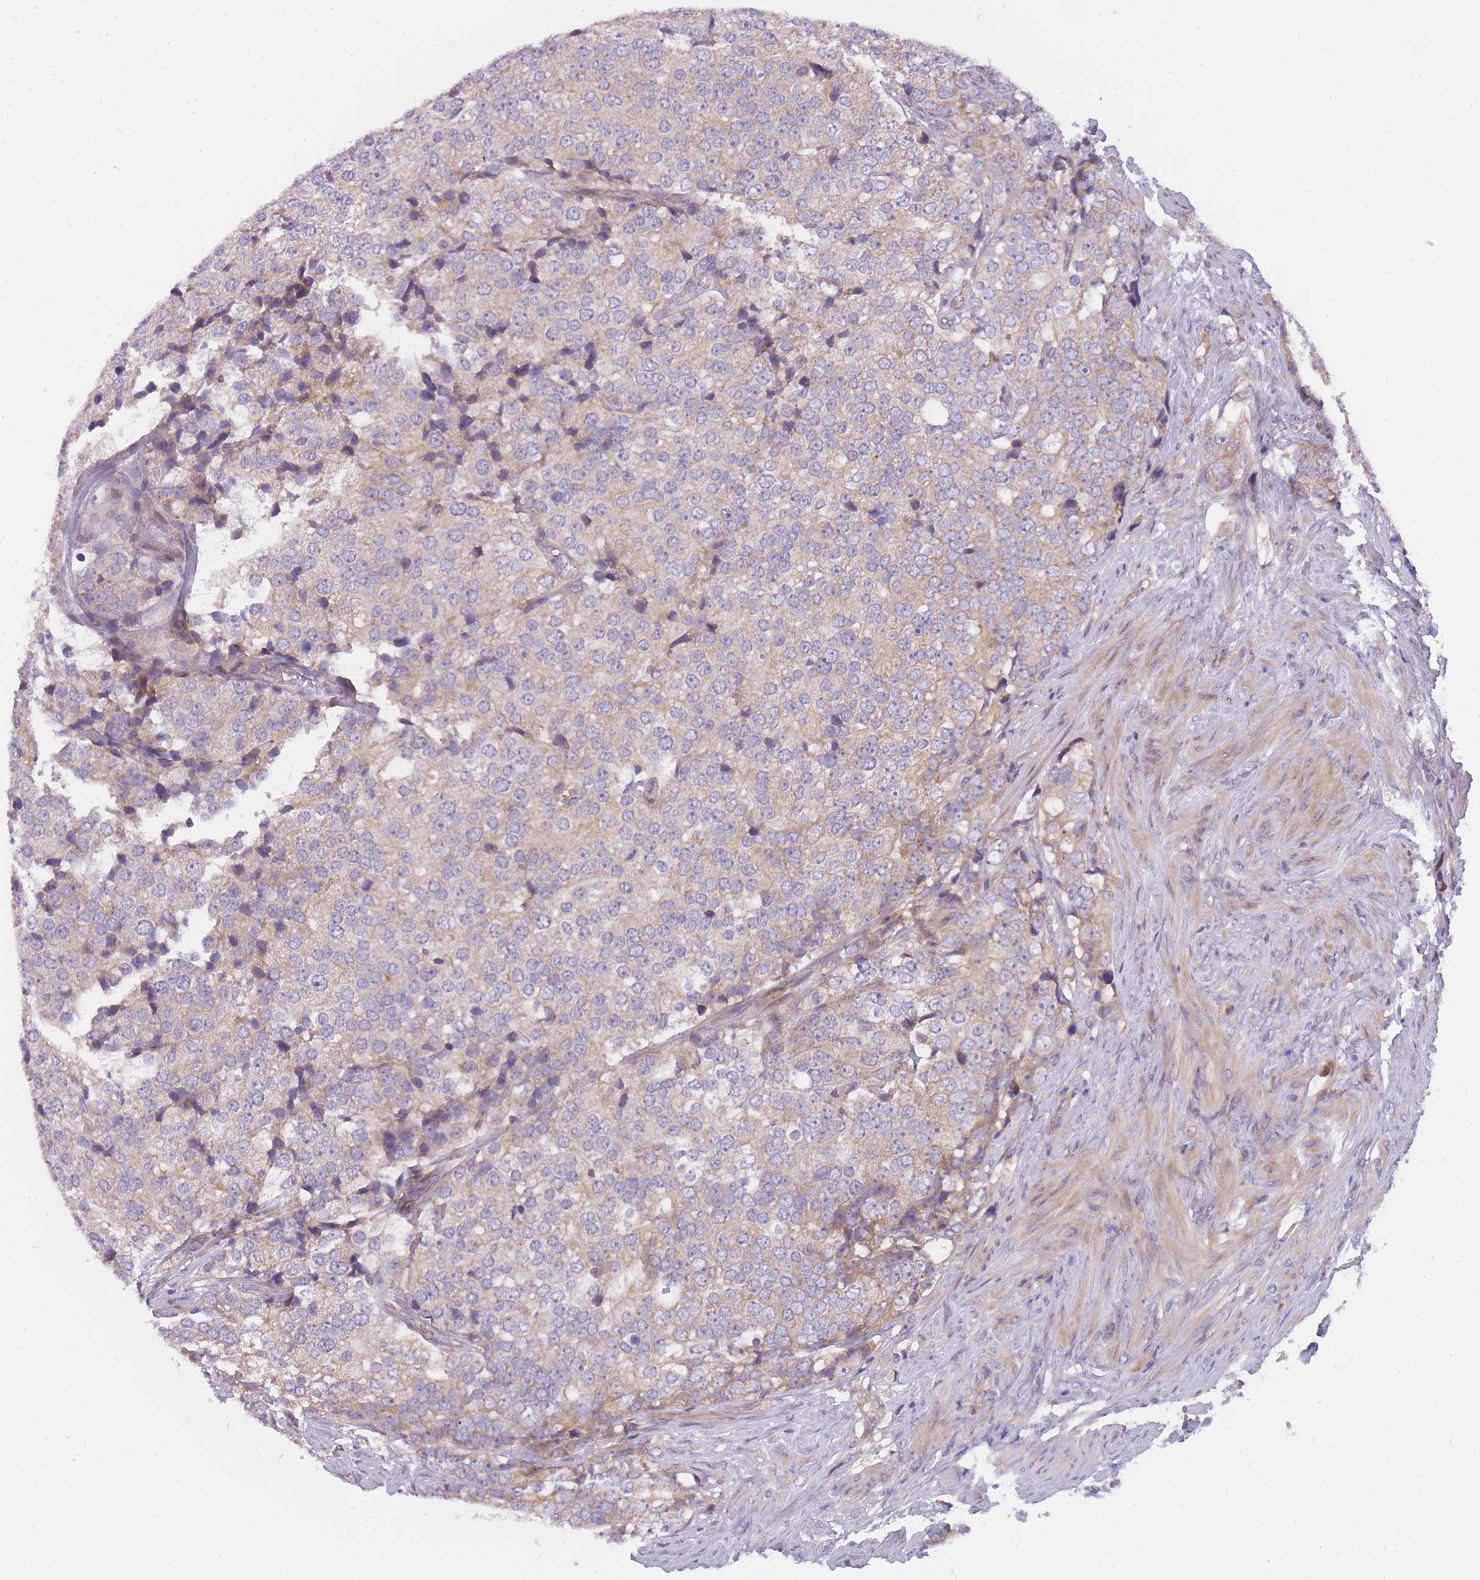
{"staining": {"intensity": "weak", "quantity": "25%-75%", "location": "cytoplasmic/membranous"}, "tissue": "prostate cancer", "cell_type": "Tumor cells", "image_type": "cancer", "snomed": [{"axis": "morphology", "description": "Adenocarcinoma, High grade"}, {"axis": "topography", "description": "Prostate"}], "caption": "Protein expression analysis of human high-grade adenocarcinoma (prostate) reveals weak cytoplasmic/membranous positivity in approximately 25%-75% of tumor cells. (DAB IHC with brightfield microscopy, high magnification).", "gene": "CRYGN", "patient": {"sex": "male", "age": 49}}